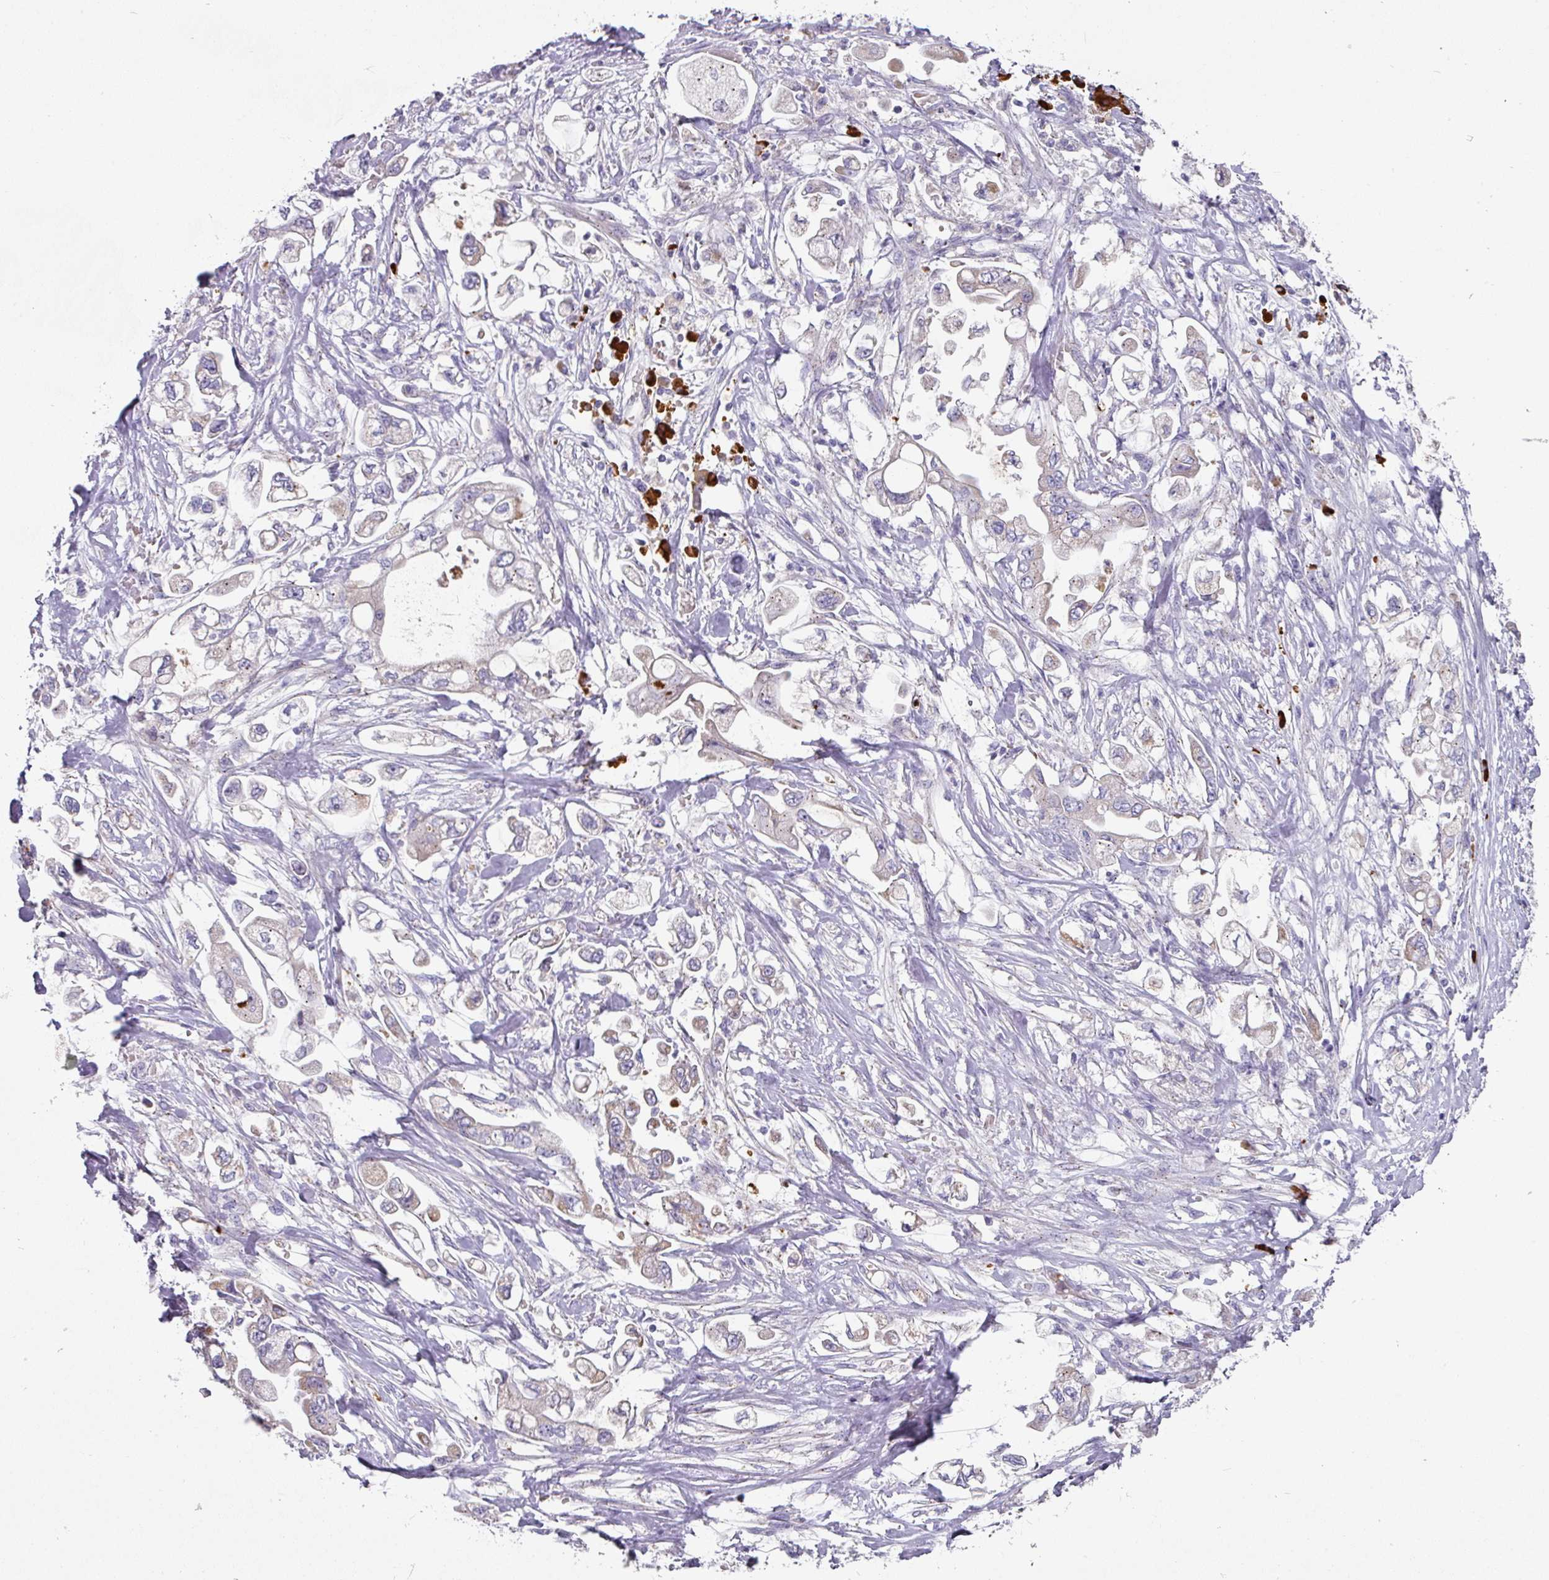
{"staining": {"intensity": "weak", "quantity": "<25%", "location": "cytoplasmic/membranous"}, "tissue": "stomach cancer", "cell_type": "Tumor cells", "image_type": "cancer", "snomed": [{"axis": "morphology", "description": "Adenocarcinoma, NOS"}, {"axis": "topography", "description": "Stomach"}], "caption": "Immunohistochemistry histopathology image of neoplastic tissue: adenocarcinoma (stomach) stained with DAB (3,3'-diaminobenzidine) reveals no significant protein expression in tumor cells.", "gene": "IL4R", "patient": {"sex": "male", "age": 62}}